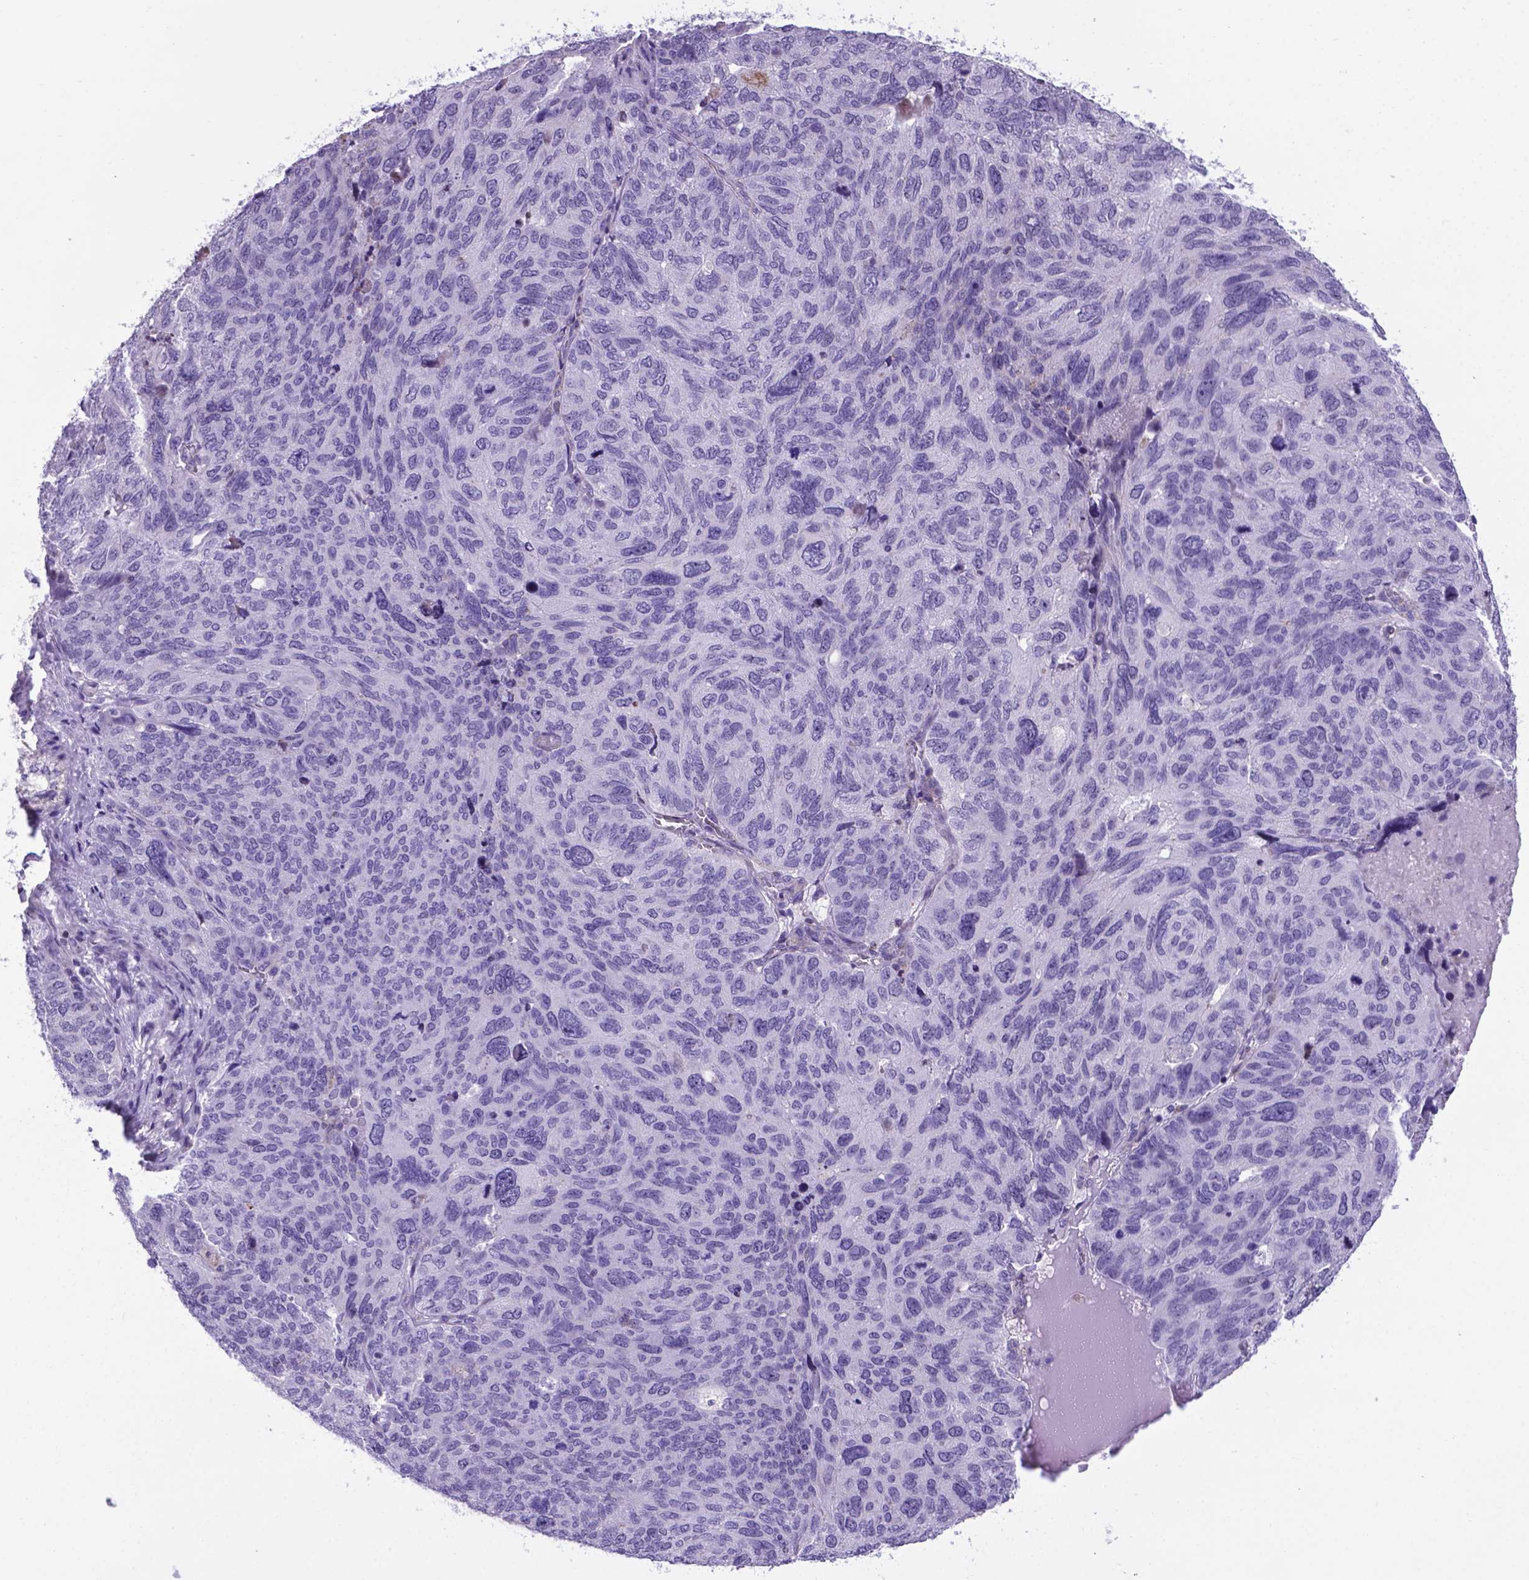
{"staining": {"intensity": "negative", "quantity": "none", "location": "none"}, "tissue": "ovarian cancer", "cell_type": "Tumor cells", "image_type": "cancer", "snomed": [{"axis": "morphology", "description": "Carcinoma, endometroid"}, {"axis": "topography", "description": "Ovary"}], "caption": "Immunohistochemistry of ovarian endometroid carcinoma shows no expression in tumor cells.", "gene": "POU3F3", "patient": {"sex": "female", "age": 58}}